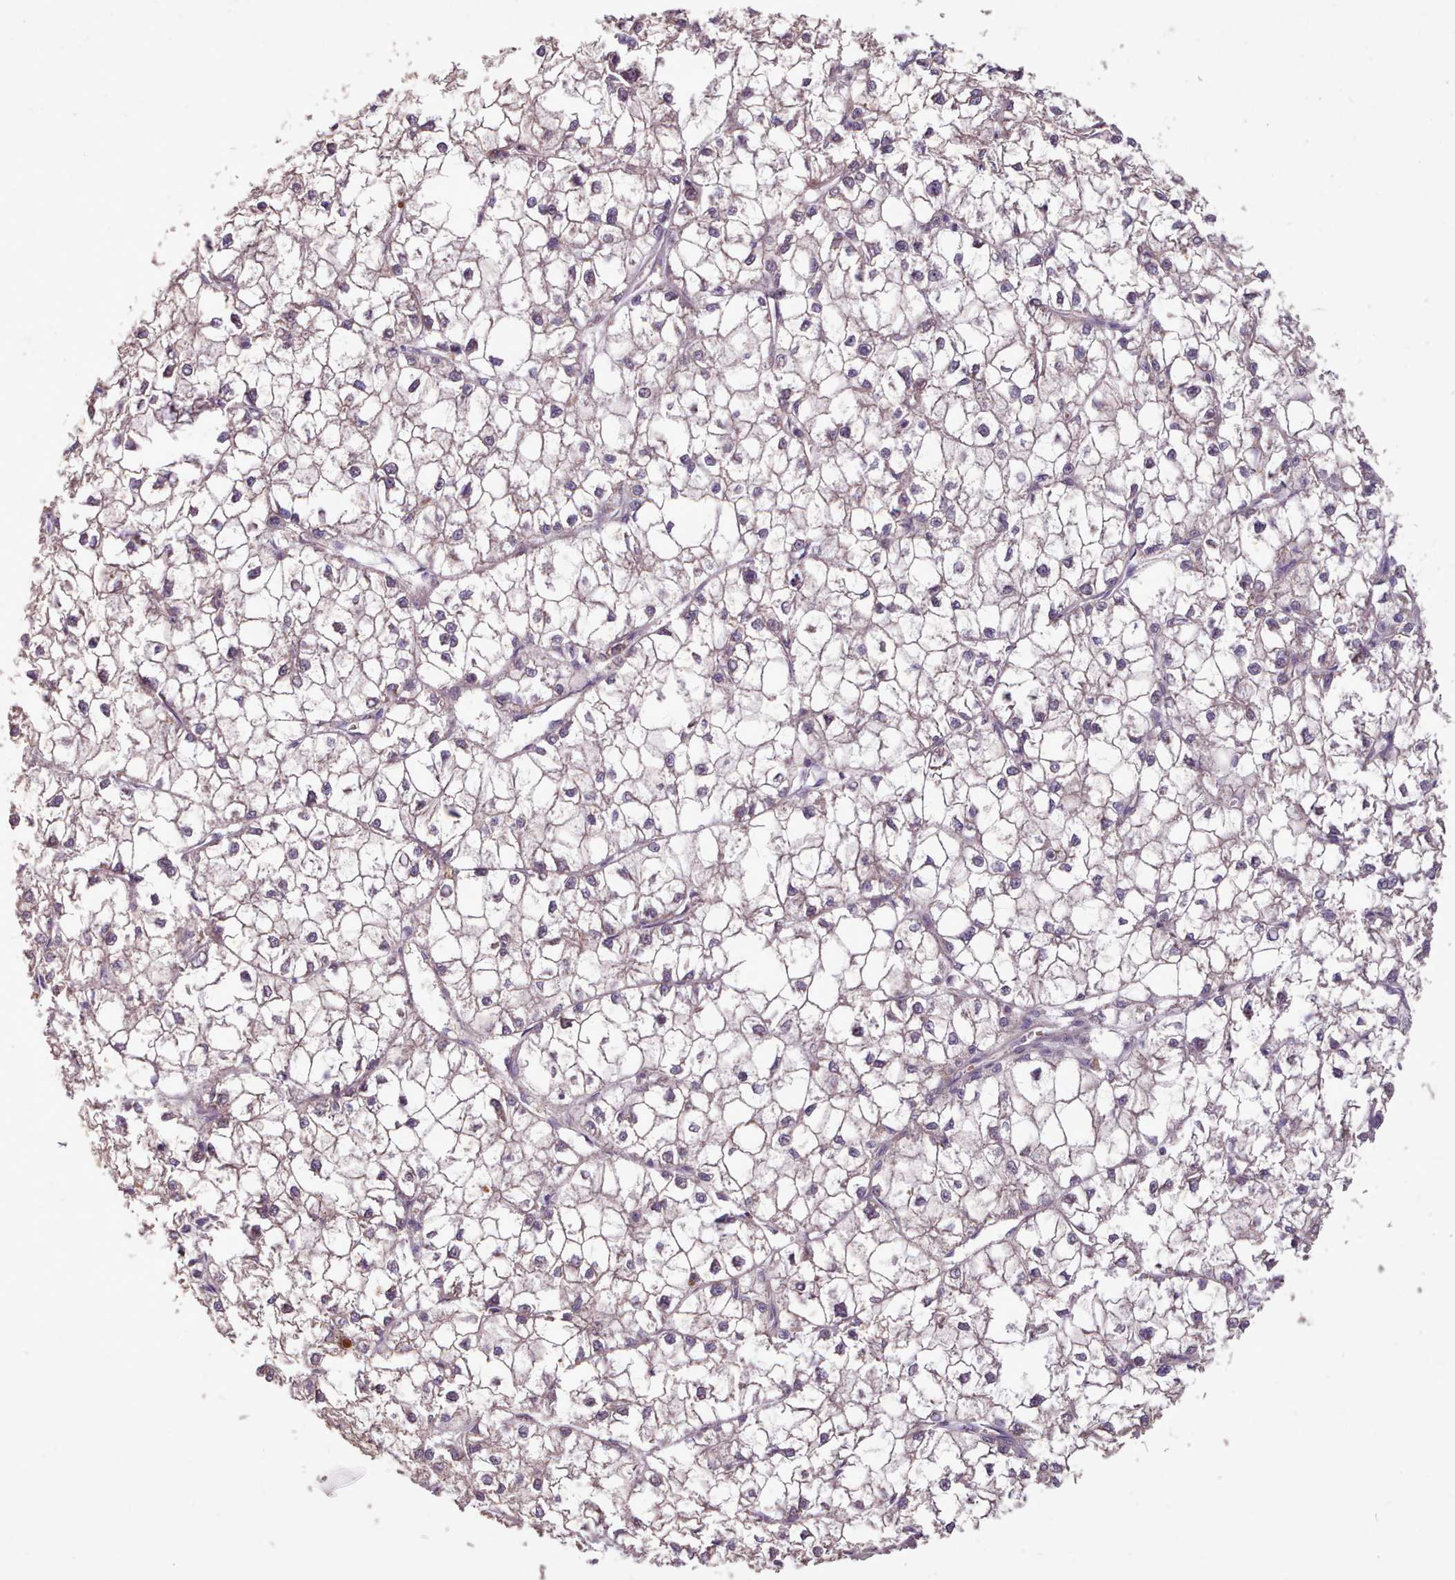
{"staining": {"intensity": "negative", "quantity": "none", "location": "none"}, "tissue": "liver cancer", "cell_type": "Tumor cells", "image_type": "cancer", "snomed": [{"axis": "morphology", "description": "Carcinoma, Hepatocellular, NOS"}, {"axis": "topography", "description": "Liver"}], "caption": "High magnification brightfield microscopy of liver cancer stained with DAB (3,3'-diaminobenzidine) (brown) and counterstained with hematoxylin (blue): tumor cells show no significant expression.", "gene": "ZNF607", "patient": {"sex": "female", "age": 43}}